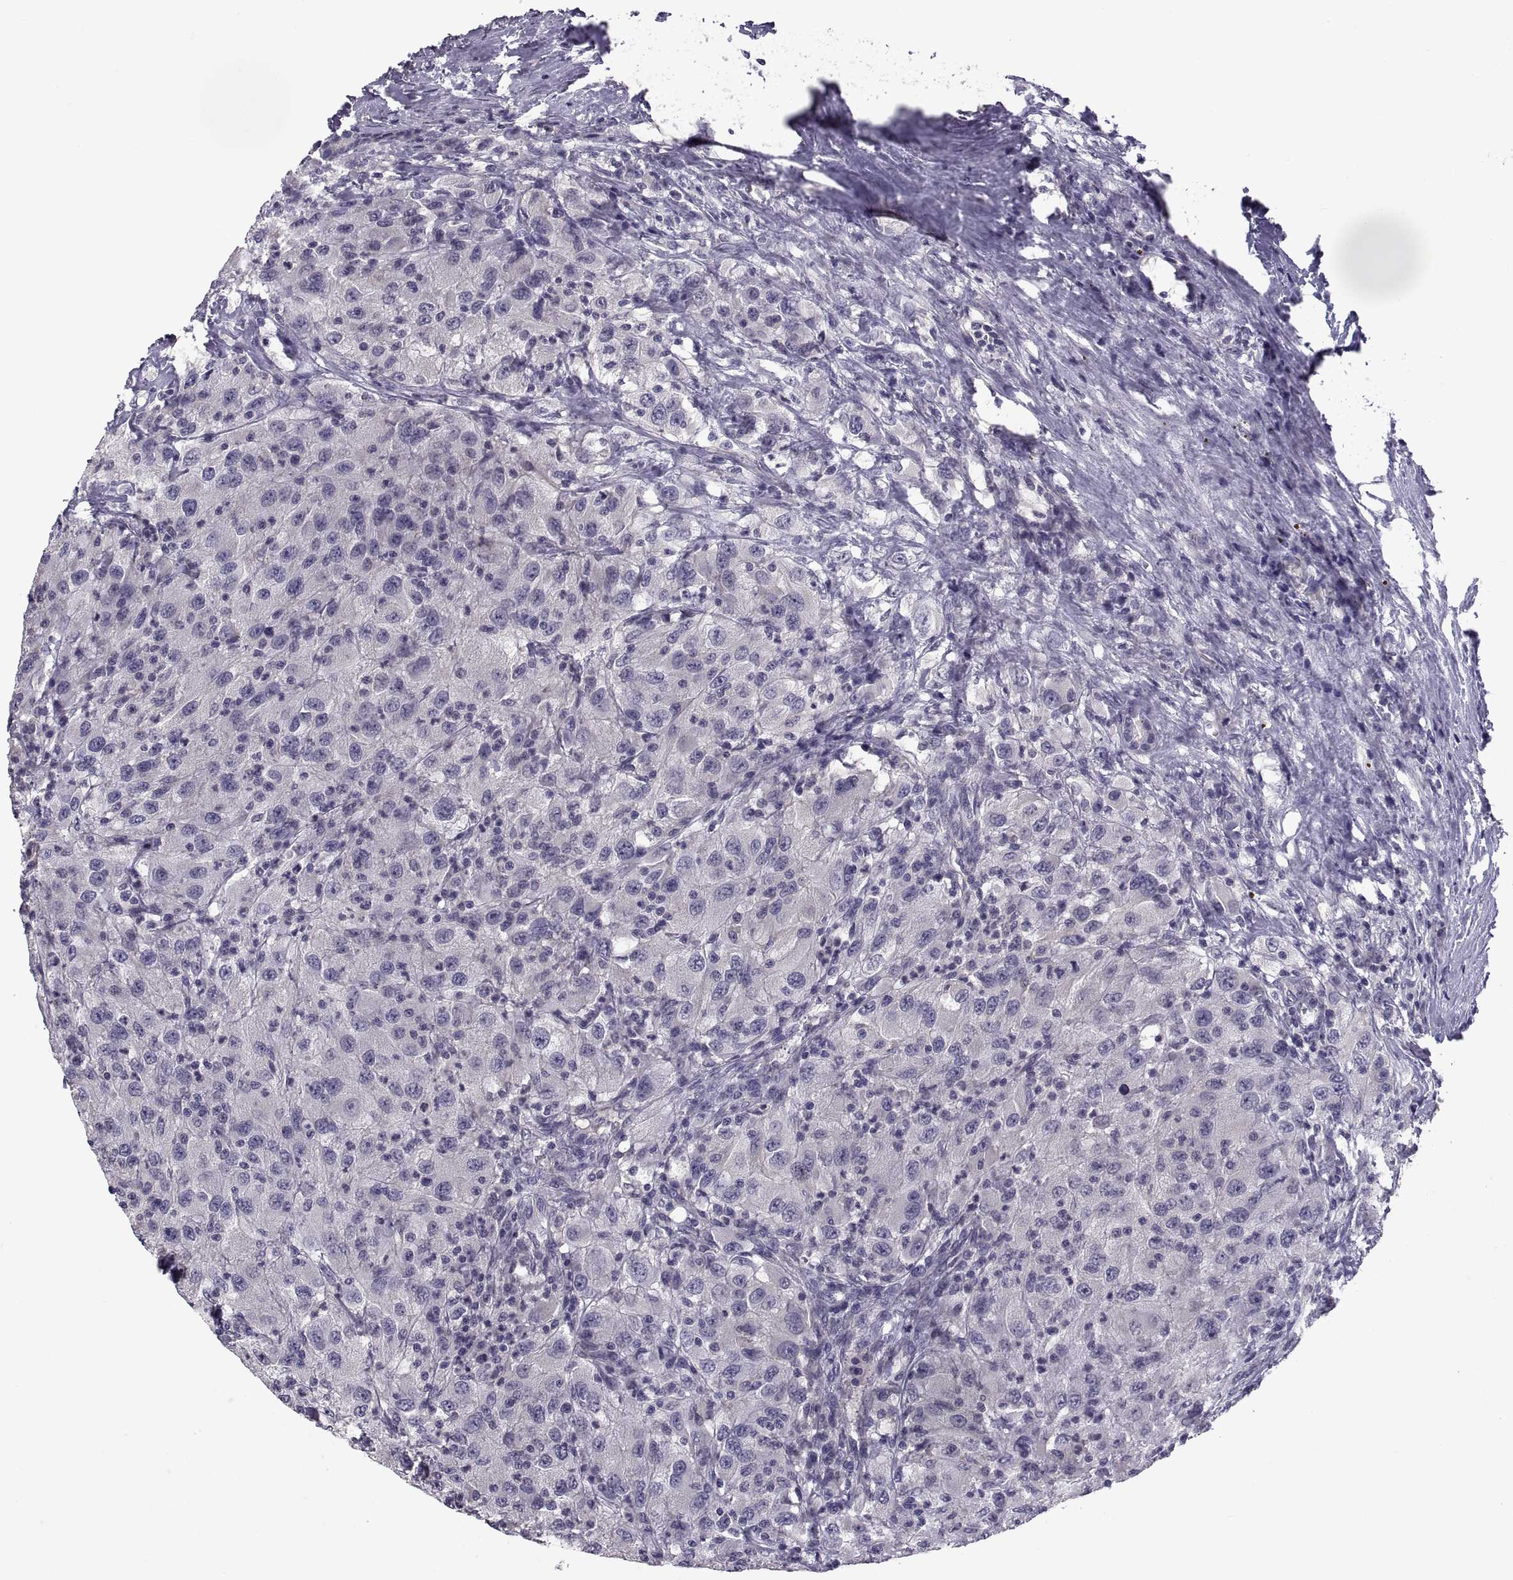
{"staining": {"intensity": "negative", "quantity": "none", "location": "none"}, "tissue": "renal cancer", "cell_type": "Tumor cells", "image_type": "cancer", "snomed": [{"axis": "morphology", "description": "Adenocarcinoma, NOS"}, {"axis": "topography", "description": "Kidney"}], "caption": "The immunohistochemistry photomicrograph has no significant staining in tumor cells of adenocarcinoma (renal) tissue.", "gene": "NPTX2", "patient": {"sex": "female", "age": 67}}